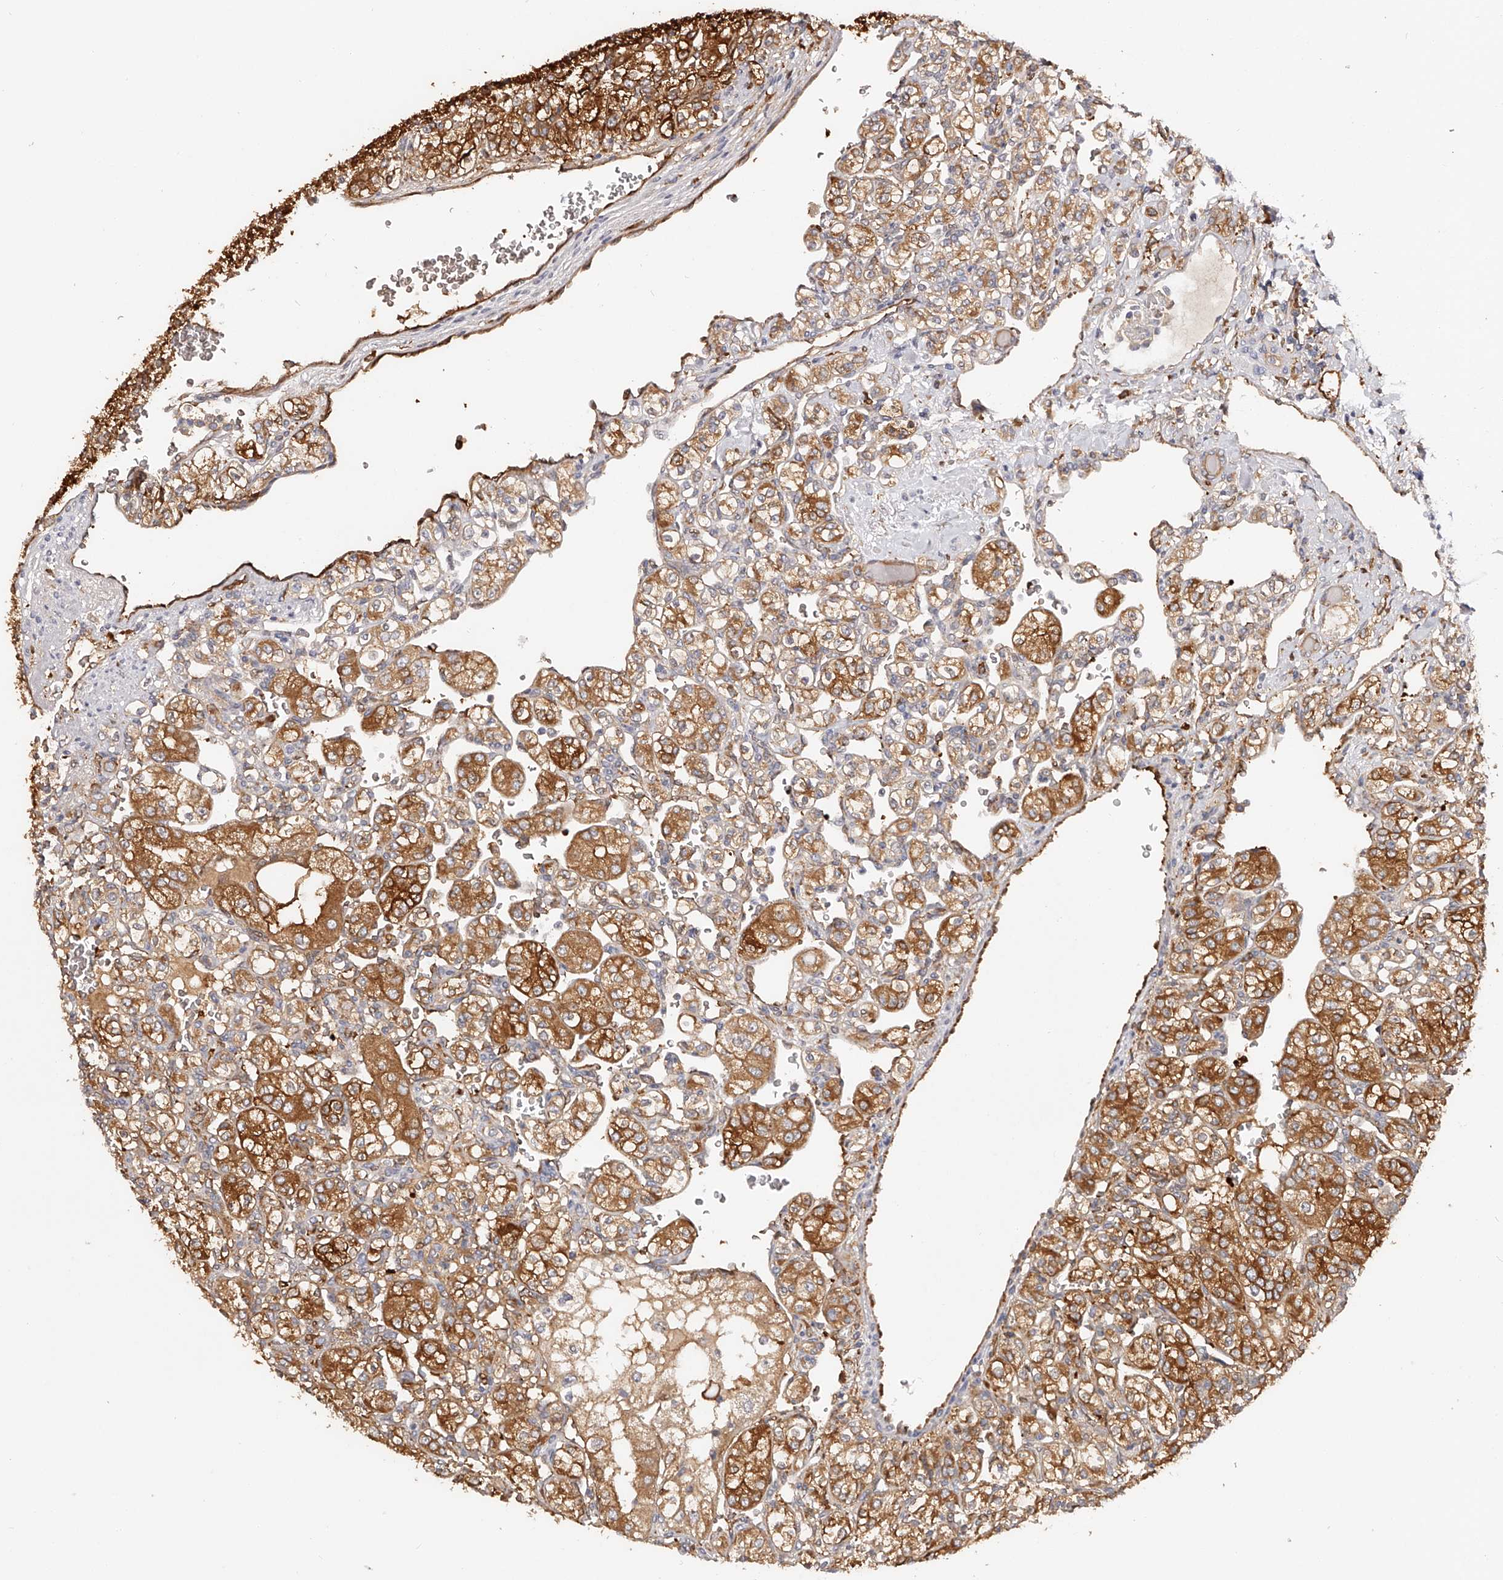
{"staining": {"intensity": "strong", "quantity": ">75%", "location": "cytoplasmic/membranous"}, "tissue": "renal cancer", "cell_type": "Tumor cells", "image_type": "cancer", "snomed": [{"axis": "morphology", "description": "Adenocarcinoma, NOS"}, {"axis": "topography", "description": "Kidney"}], "caption": "Immunohistochemistry (IHC) staining of renal cancer, which reveals high levels of strong cytoplasmic/membranous staining in approximately >75% of tumor cells indicating strong cytoplasmic/membranous protein positivity. The staining was performed using DAB (brown) for protein detection and nuclei were counterstained in hematoxylin (blue).", "gene": "LAP3", "patient": {"sex": "male", "age": 77}}